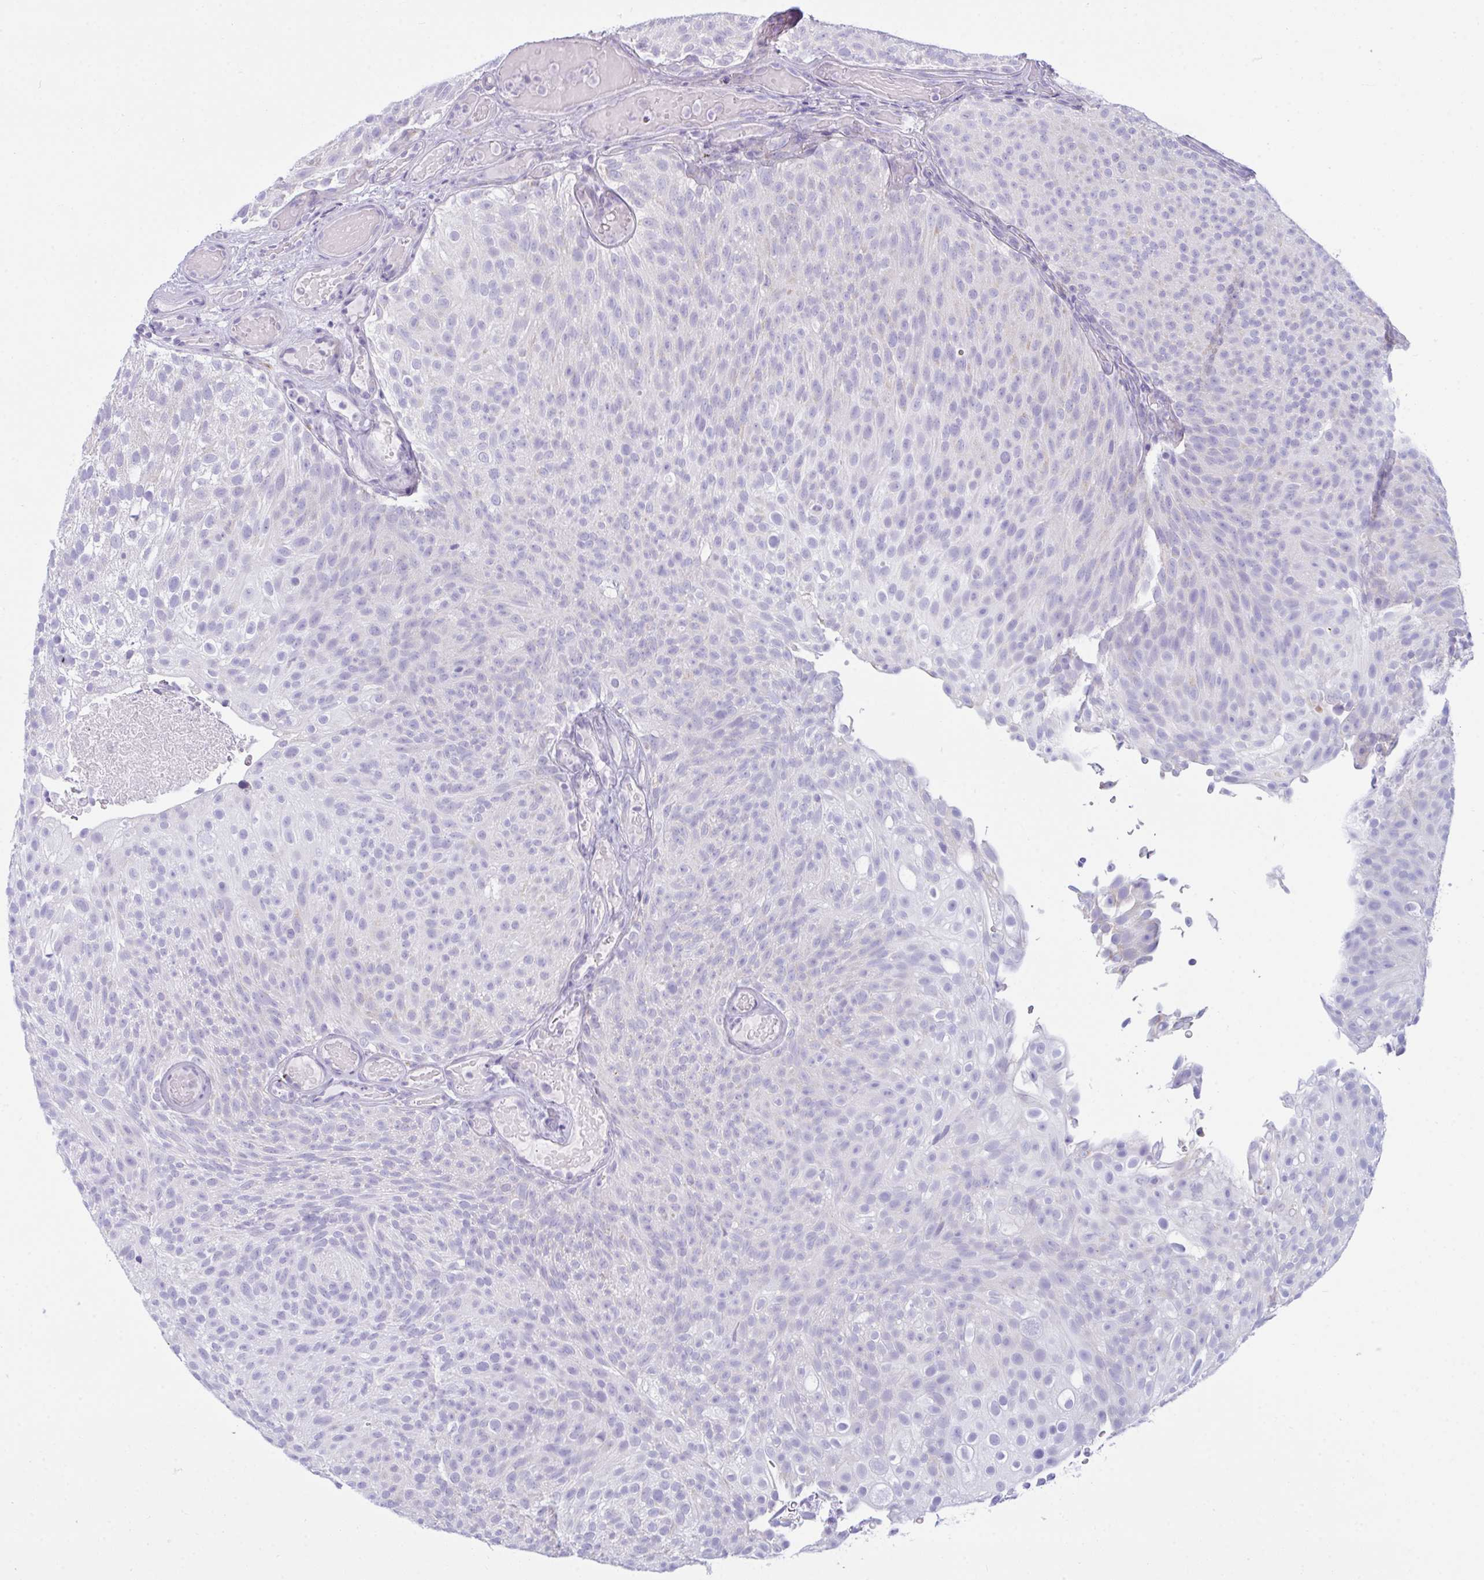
{"staining": {"intensity": "negative", "quantity": "none", "location": "none"}, "tissue": "urothelial cancer", "cell_type": "Tumor cells", "image_type": "cancer", "snomed": [{"axis": "morphology", "description": "Urothelial carcinoma, Low grade"}, {"axis": "topography", "description": "Urinary bladder"}], "caption": "A histopathology image of human urothelial cancer is negative for staining in tumor cells.", "gene": "BBS1", "patient": {"sex": "male", "age": 78}}